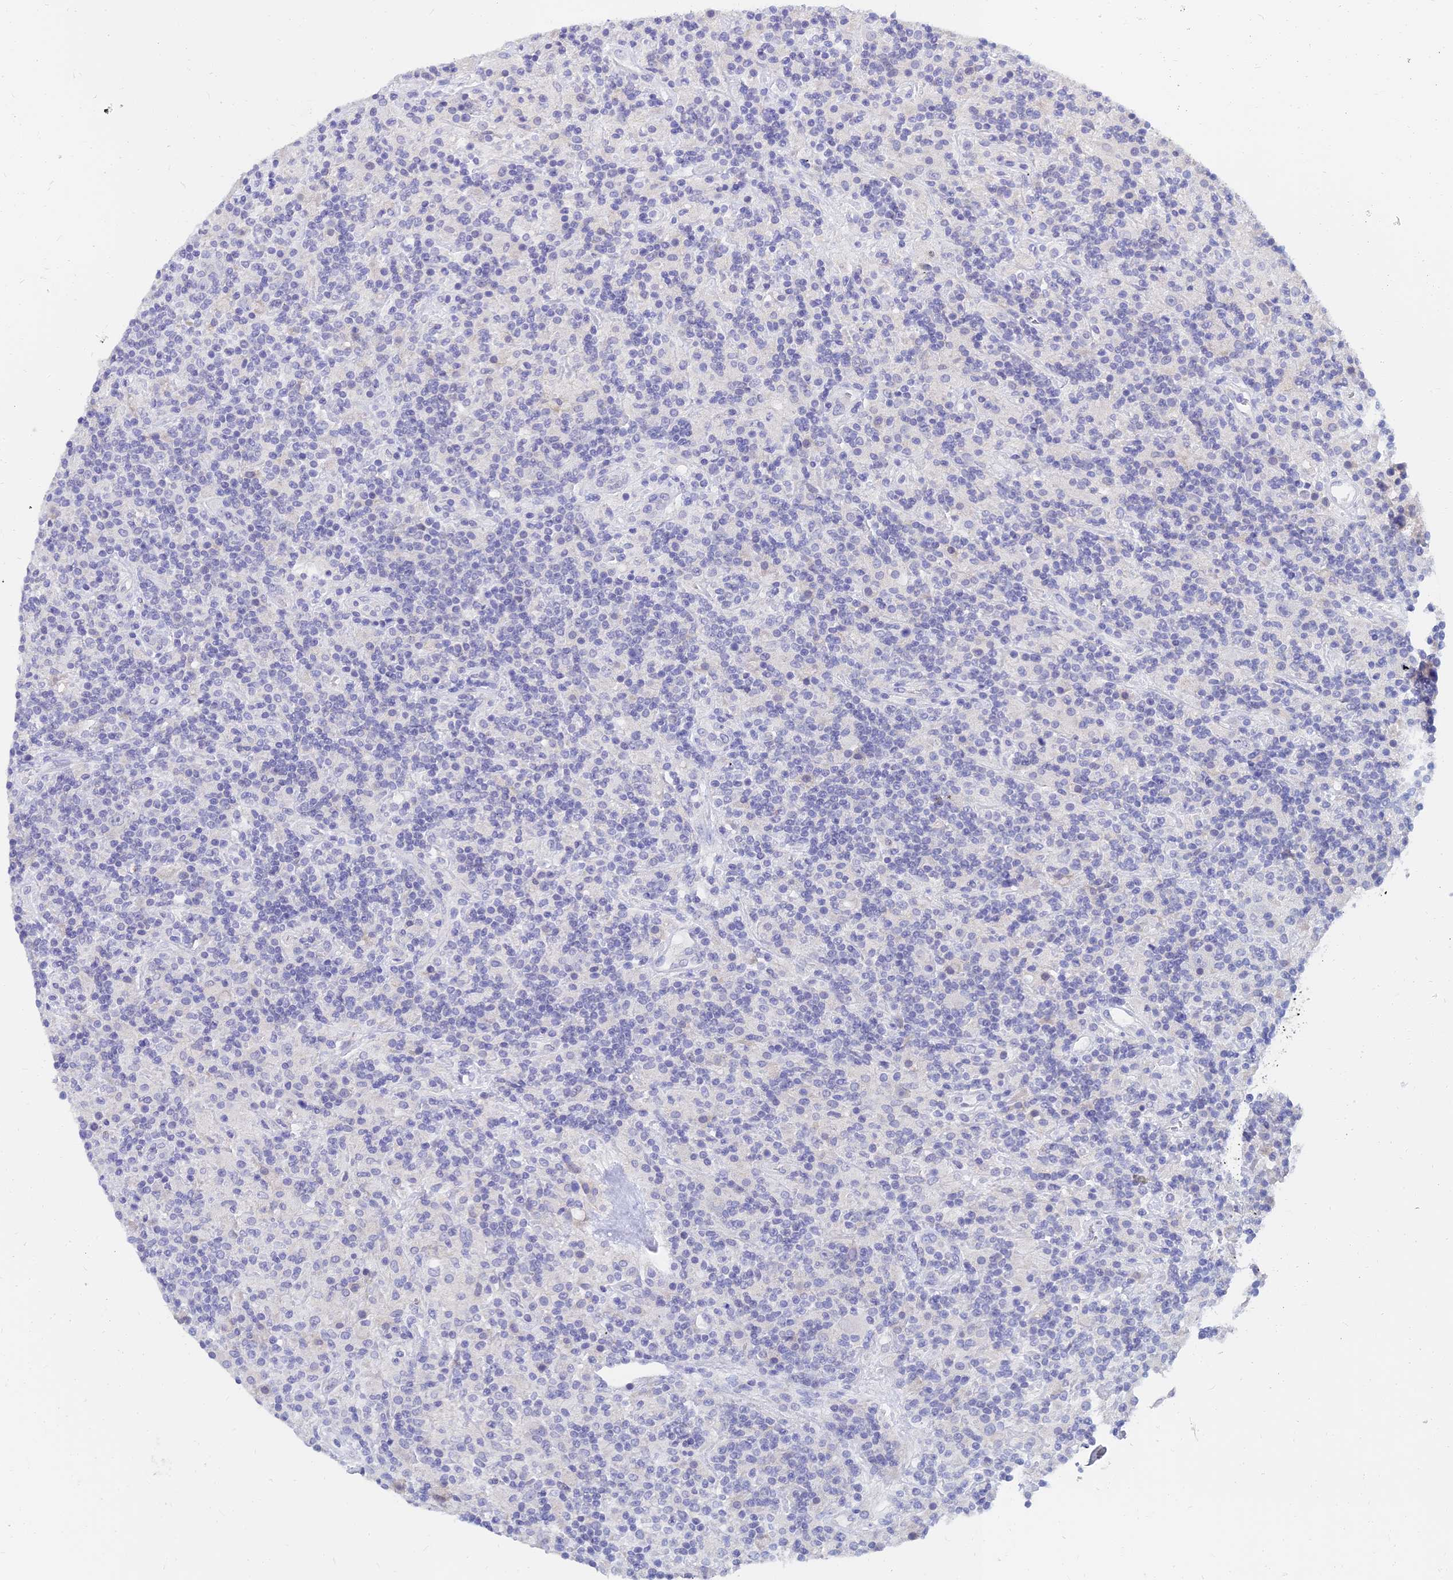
{"staining": {"intensity": "negative", "quantity": "none", "location": "none"}, "tissue": "lymphoma", "cell_type": "Tumor cells", "image_type": "cancer", "snomed": [{"axis": "morphology", "description": "Hodgkin's disease, NOS"}, {"axis": "topography", "description": "Lymph node"}], "caption": "Protein analysis of Hodgkin's disease demonstrates no significant expression in tumor cells.", "gene": "NPY", "patient": {"sex": "male", "age": 70}}